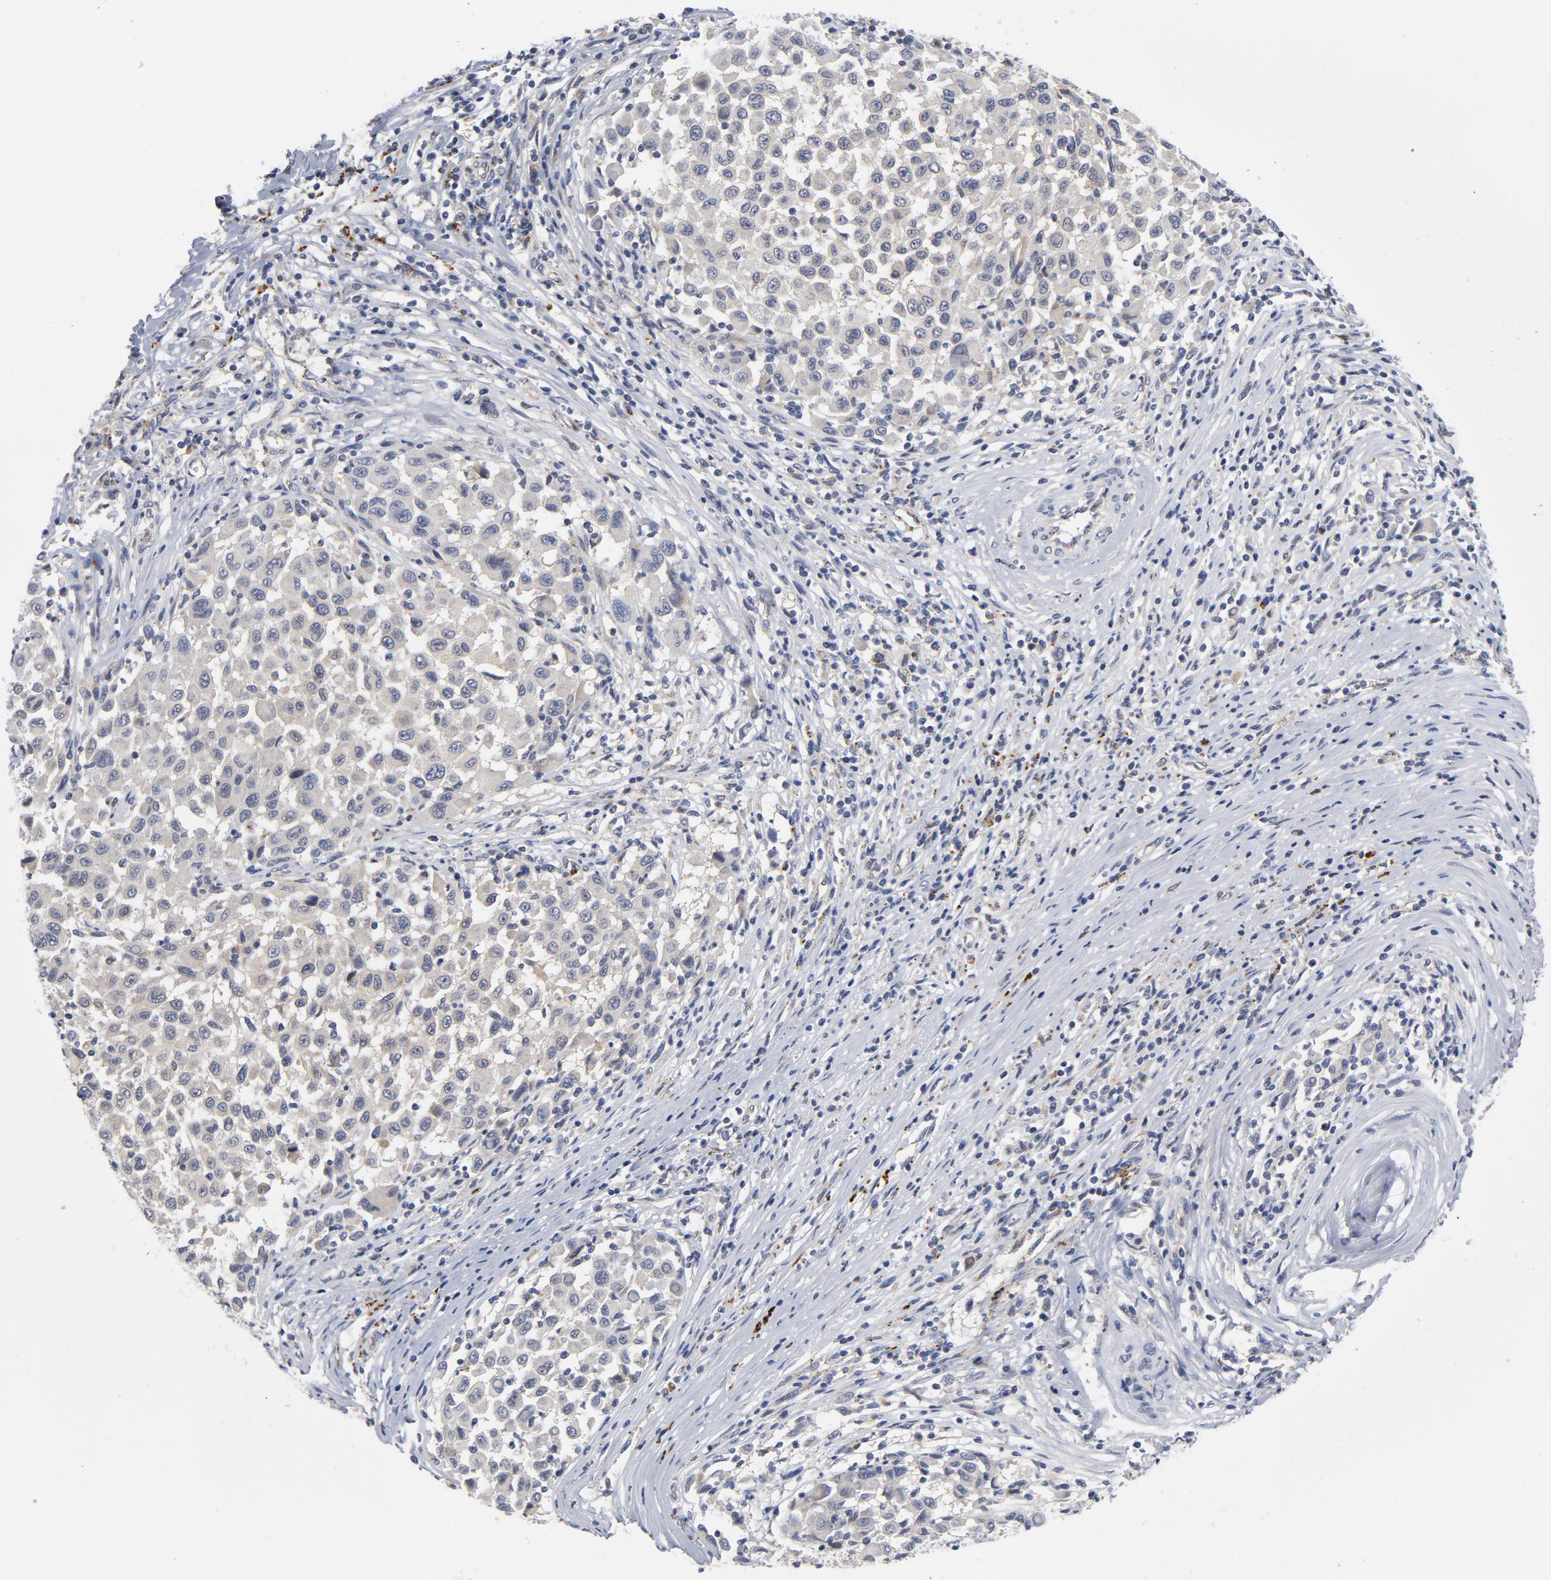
{"staining": {"intensity": "negative", "quantity": "none", "location": "none"}, "tissue": "melanoma", "cell_type": "Tumor cells", "image_type": "cancer", "snomed": [{"axis": "morphology", "description": "Malignant melanoma, Metastatic site"}, {"axis": "topography", "description": "Lymph node"}], "caption": "Tumor cells show no significant protein expression in melanoma.", "gene": "AKT2", "patient": {"sex": "male", "age": 61}}